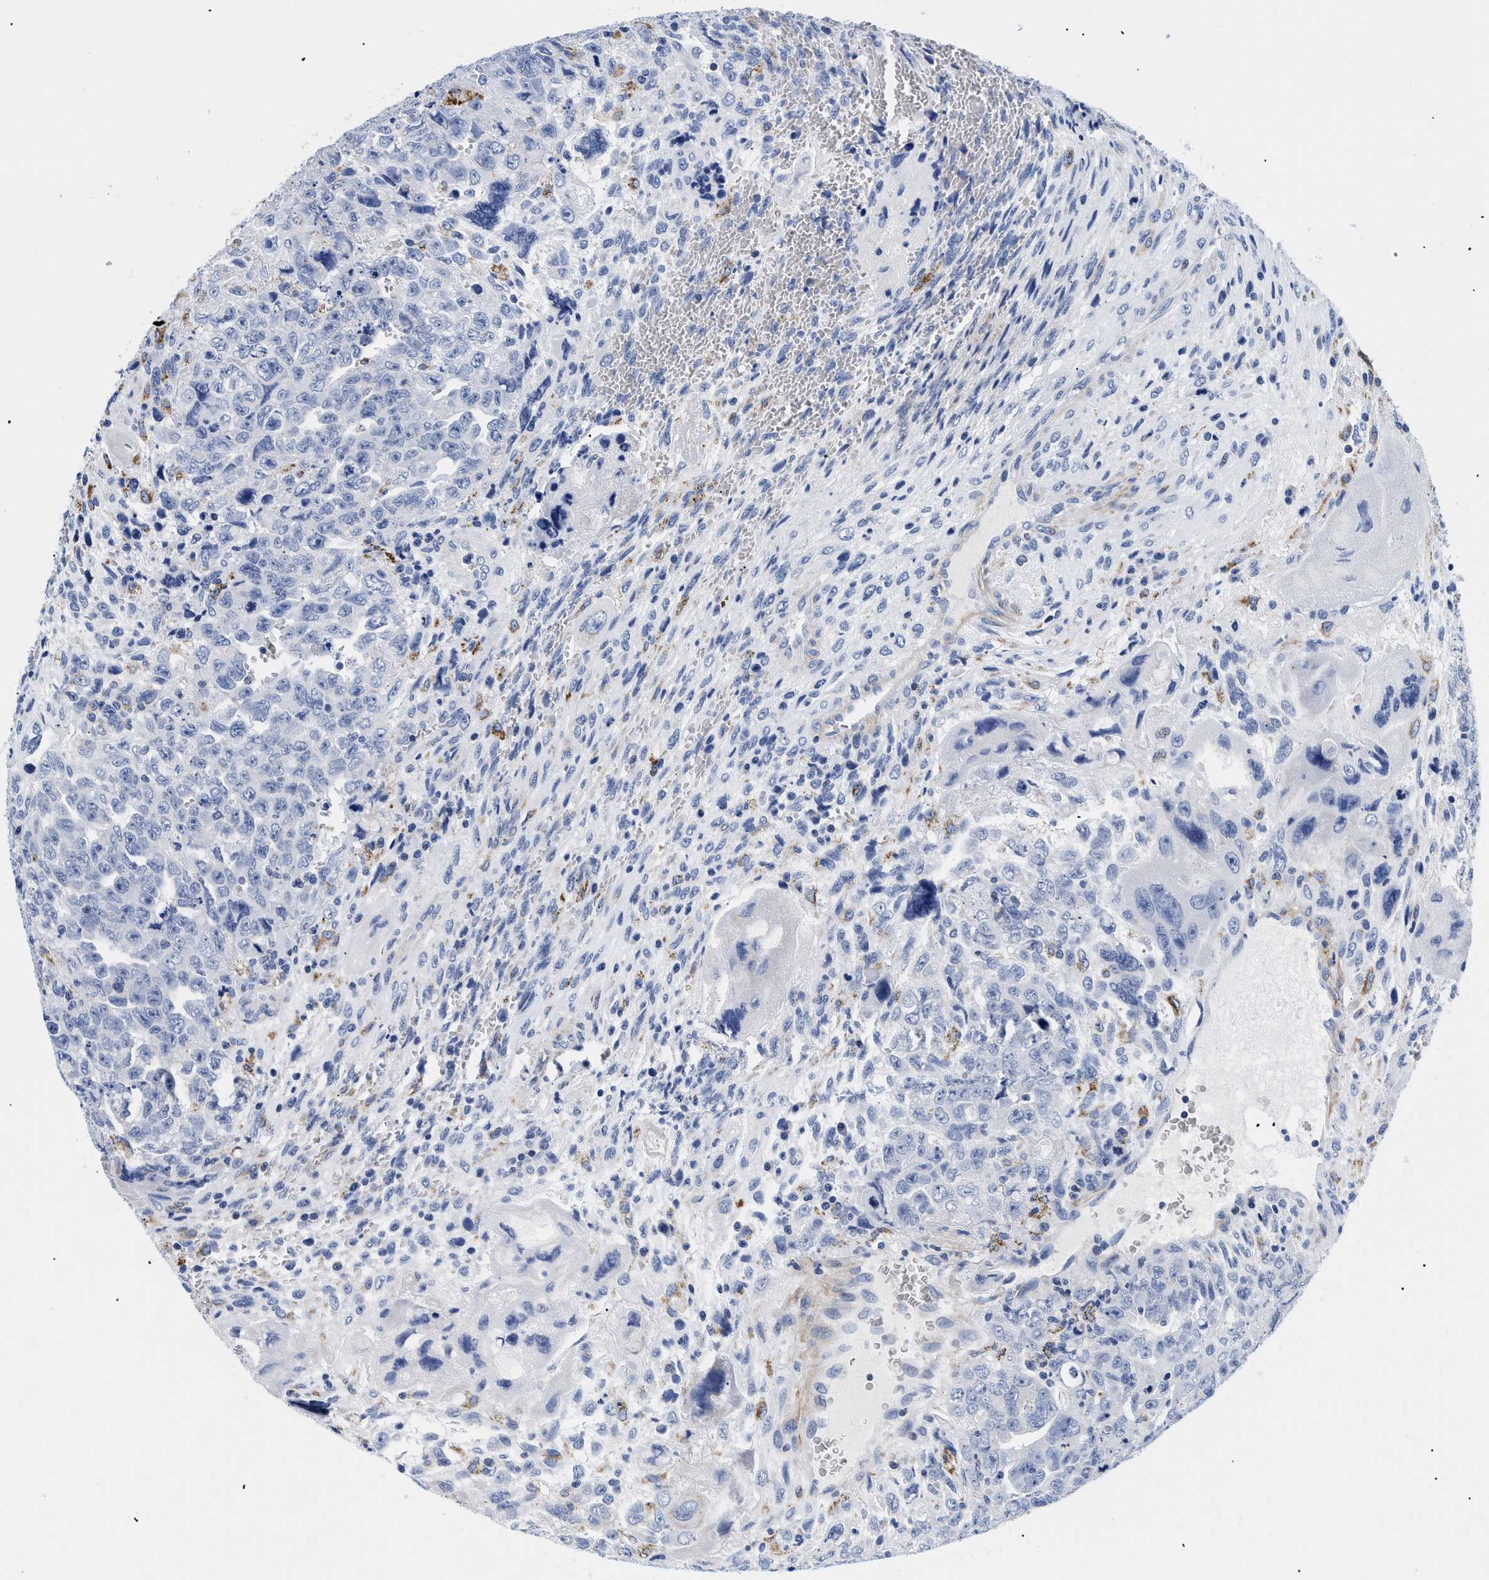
{"staining": {"intensity": "negative", "quantity": "none", "location": "none"}, "tissue": "testis cancer", "cell_type": "Tumor cells", "image_type": "cancer", "snomed": [{"axis": "morphology", "description": "Carcinoma, Embryonal, NOS"}, {"axis": "topography", "description": "Testis"}], "caption": "A high-resolution image shows immunohistochemistry (IHC) staining of testis cancer, which shows no significant staining in tumor cells.", "gene": "GPR149", "patient": {"sex": "male", "age": 28}}